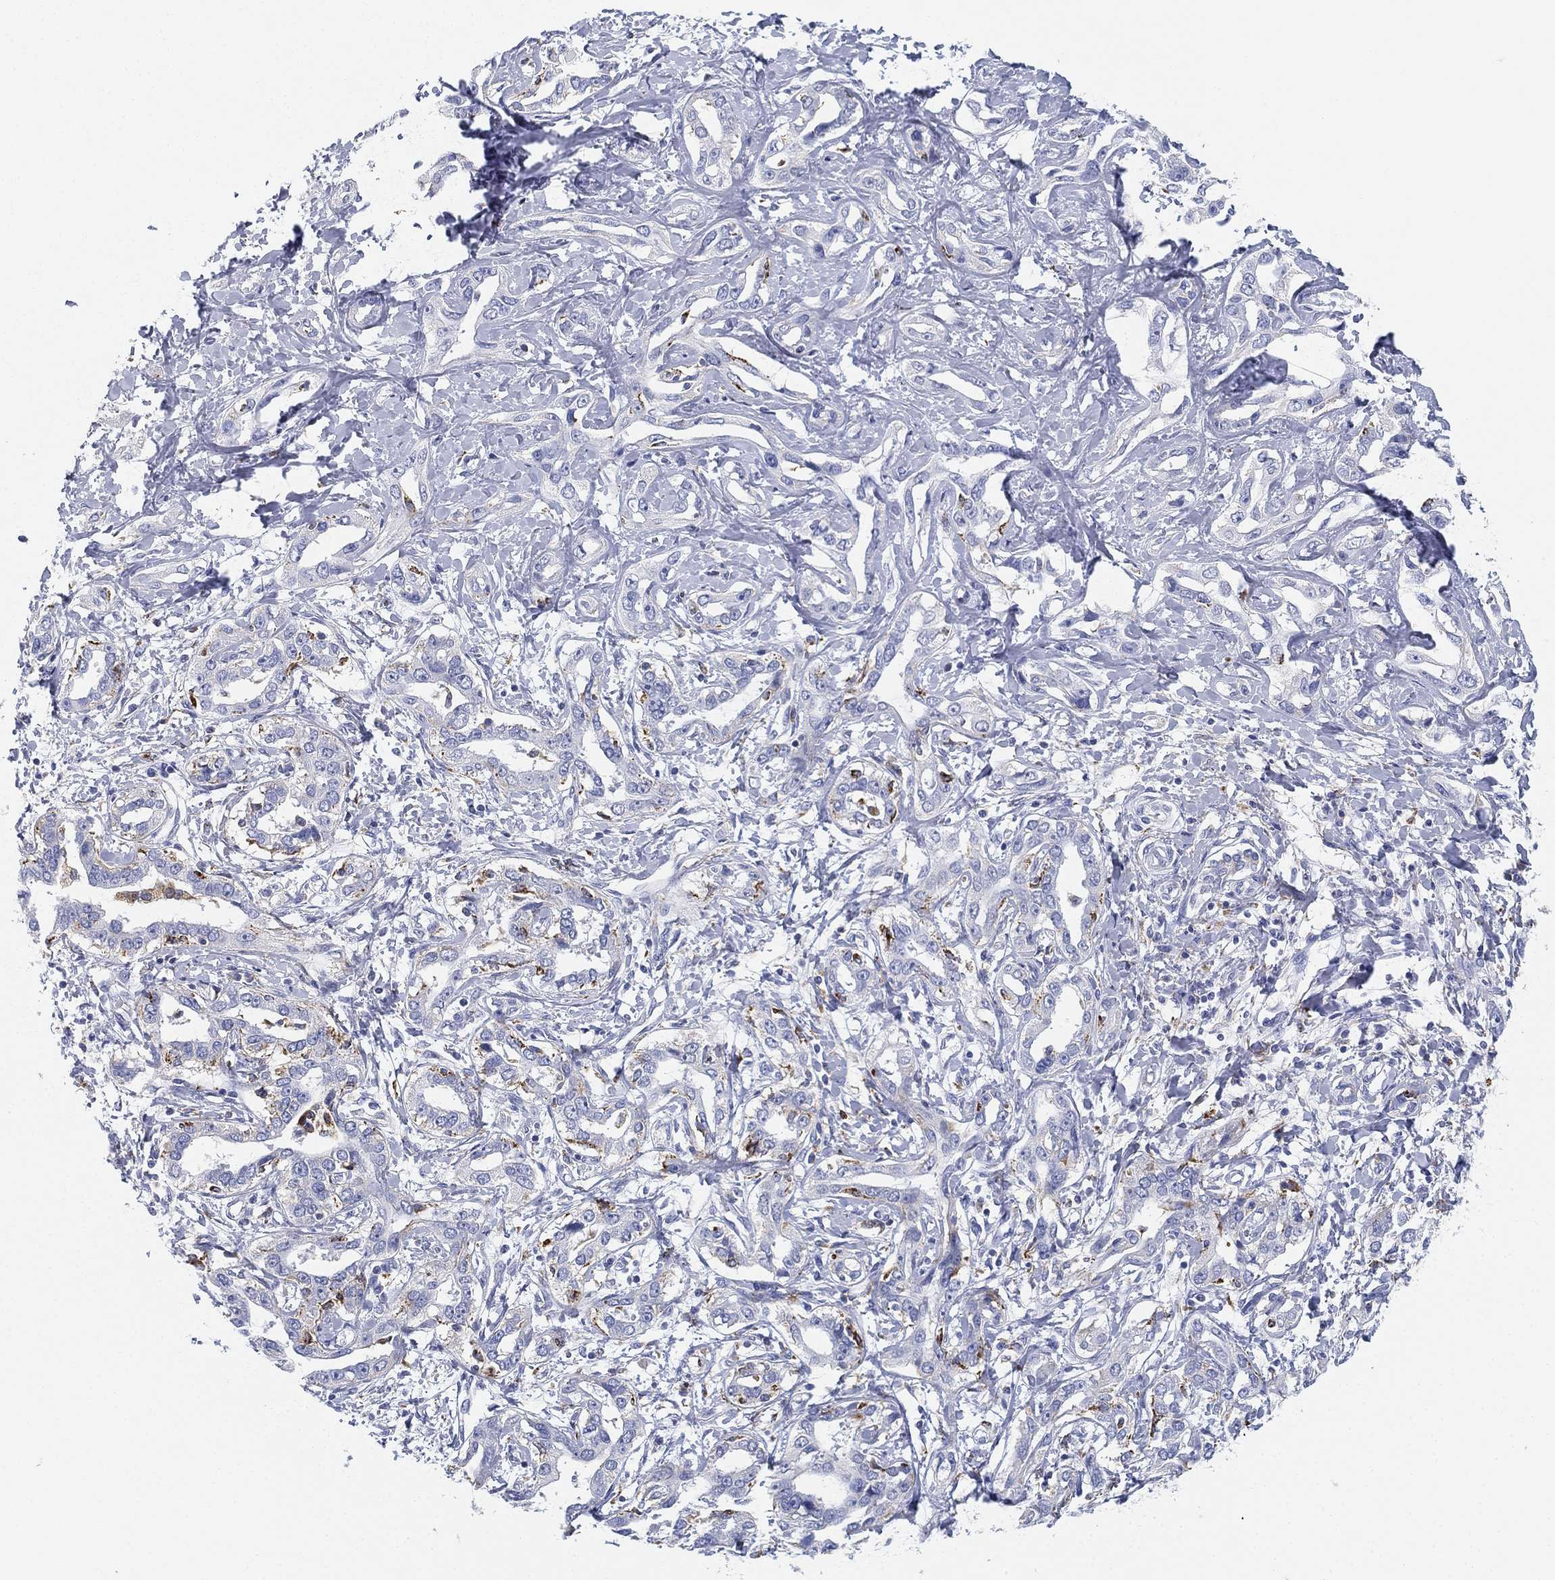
{"staining": {"intensity": "negative", "quantity": "none", "location": "none"}, "tissue": "liver cancer", "cell_type": "Tumor cells", "image_type": "cancer", "snomed": [{"axis": "morphology", "description": "Cholangiocarcinoma"}, {"axis": "topography", "description": "Liver"}], "caption": "Immunohistochemistry of cholangiocarcinoma (liver) displays no expression in tumor cells.", "gene": "NPC2", "patient": {"sex": "male", "age": 59}}